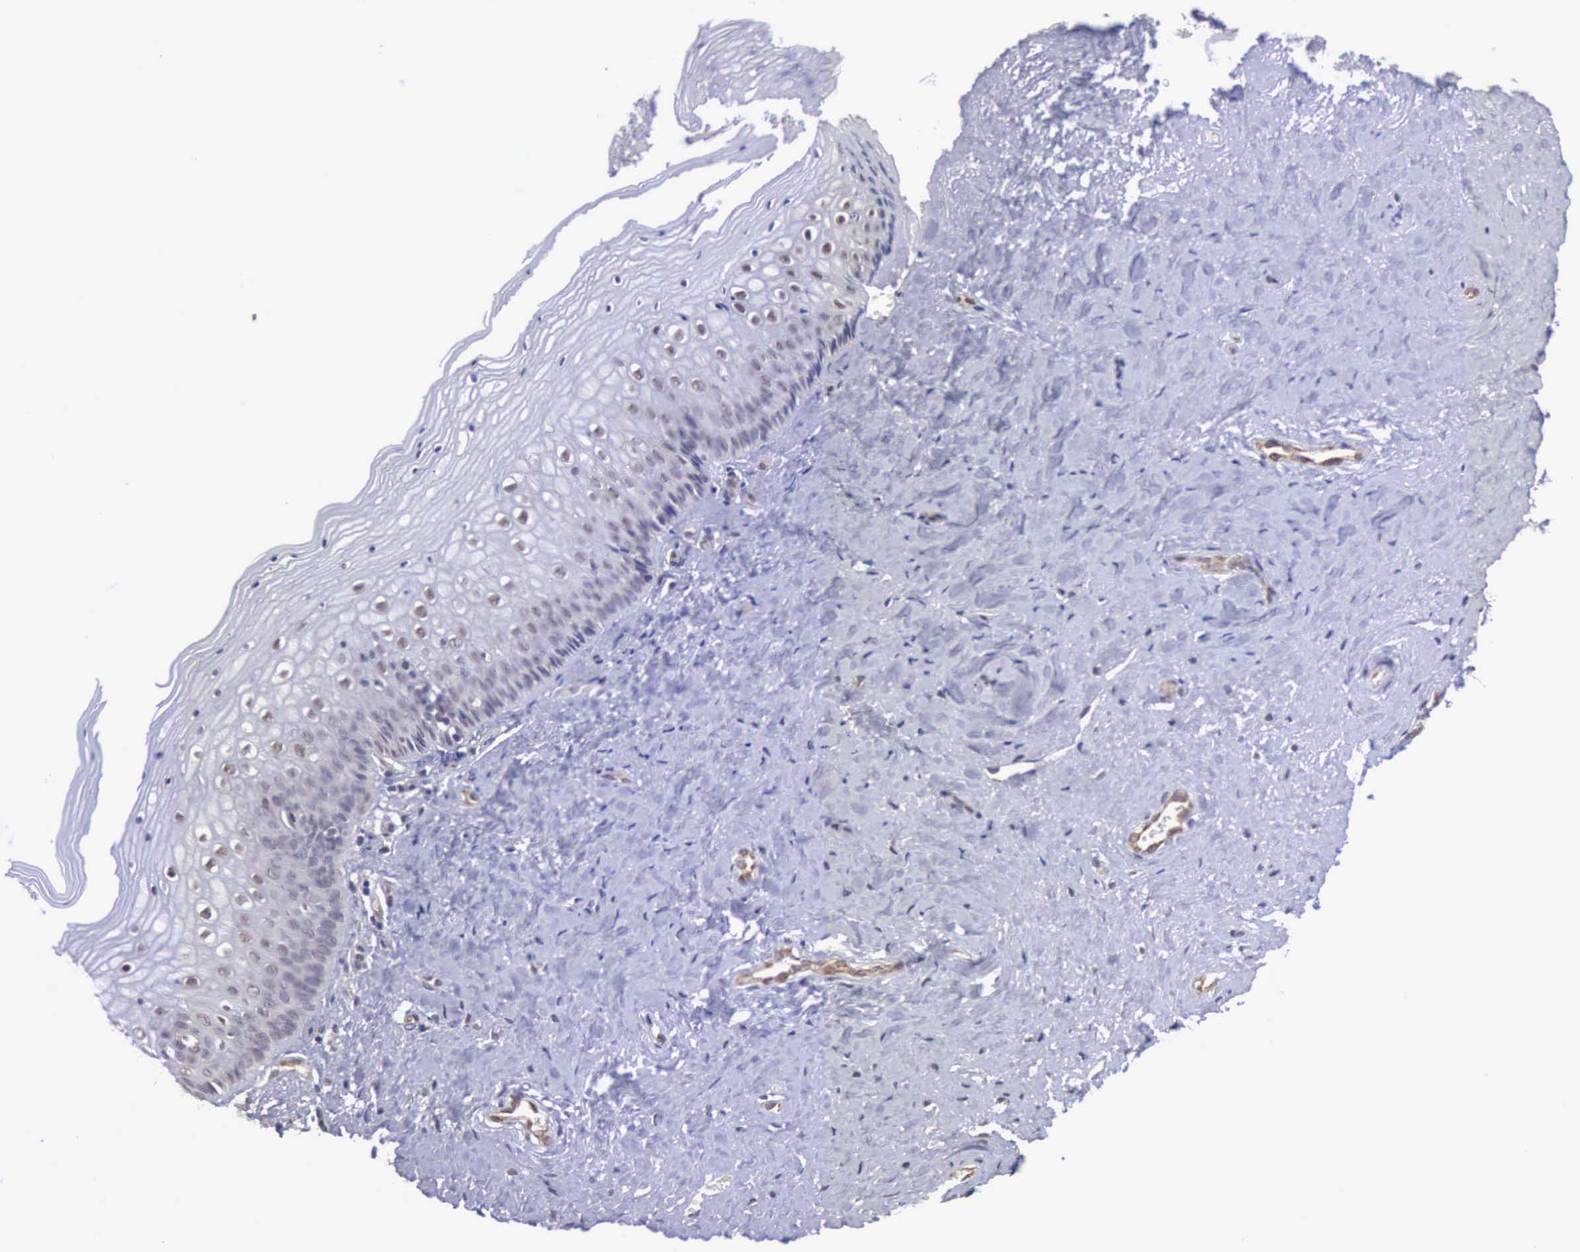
{"staining": {"intensity": "weak", "quantity": "25%-75%", "location": "cytoplasmic/membranous,nuclear"}, "tissue": "vagina", "cell_type": "Squamous epithelial cells", "image_type": "normal", "snomed": [{"axis": "morphology", "description": "Normal tissue, NOS"}, {"axis": "topography", "description": "Vagina"}], "caption": "Immunohistochemistry of benign human vagina exhibits low levels of weak cytoplasmic/membranous,nuclear expression in approximately 25%-75% of squamous epithelial cells.", "gene": "MORC2", "patient": {"sex": "female", "age": 46}}